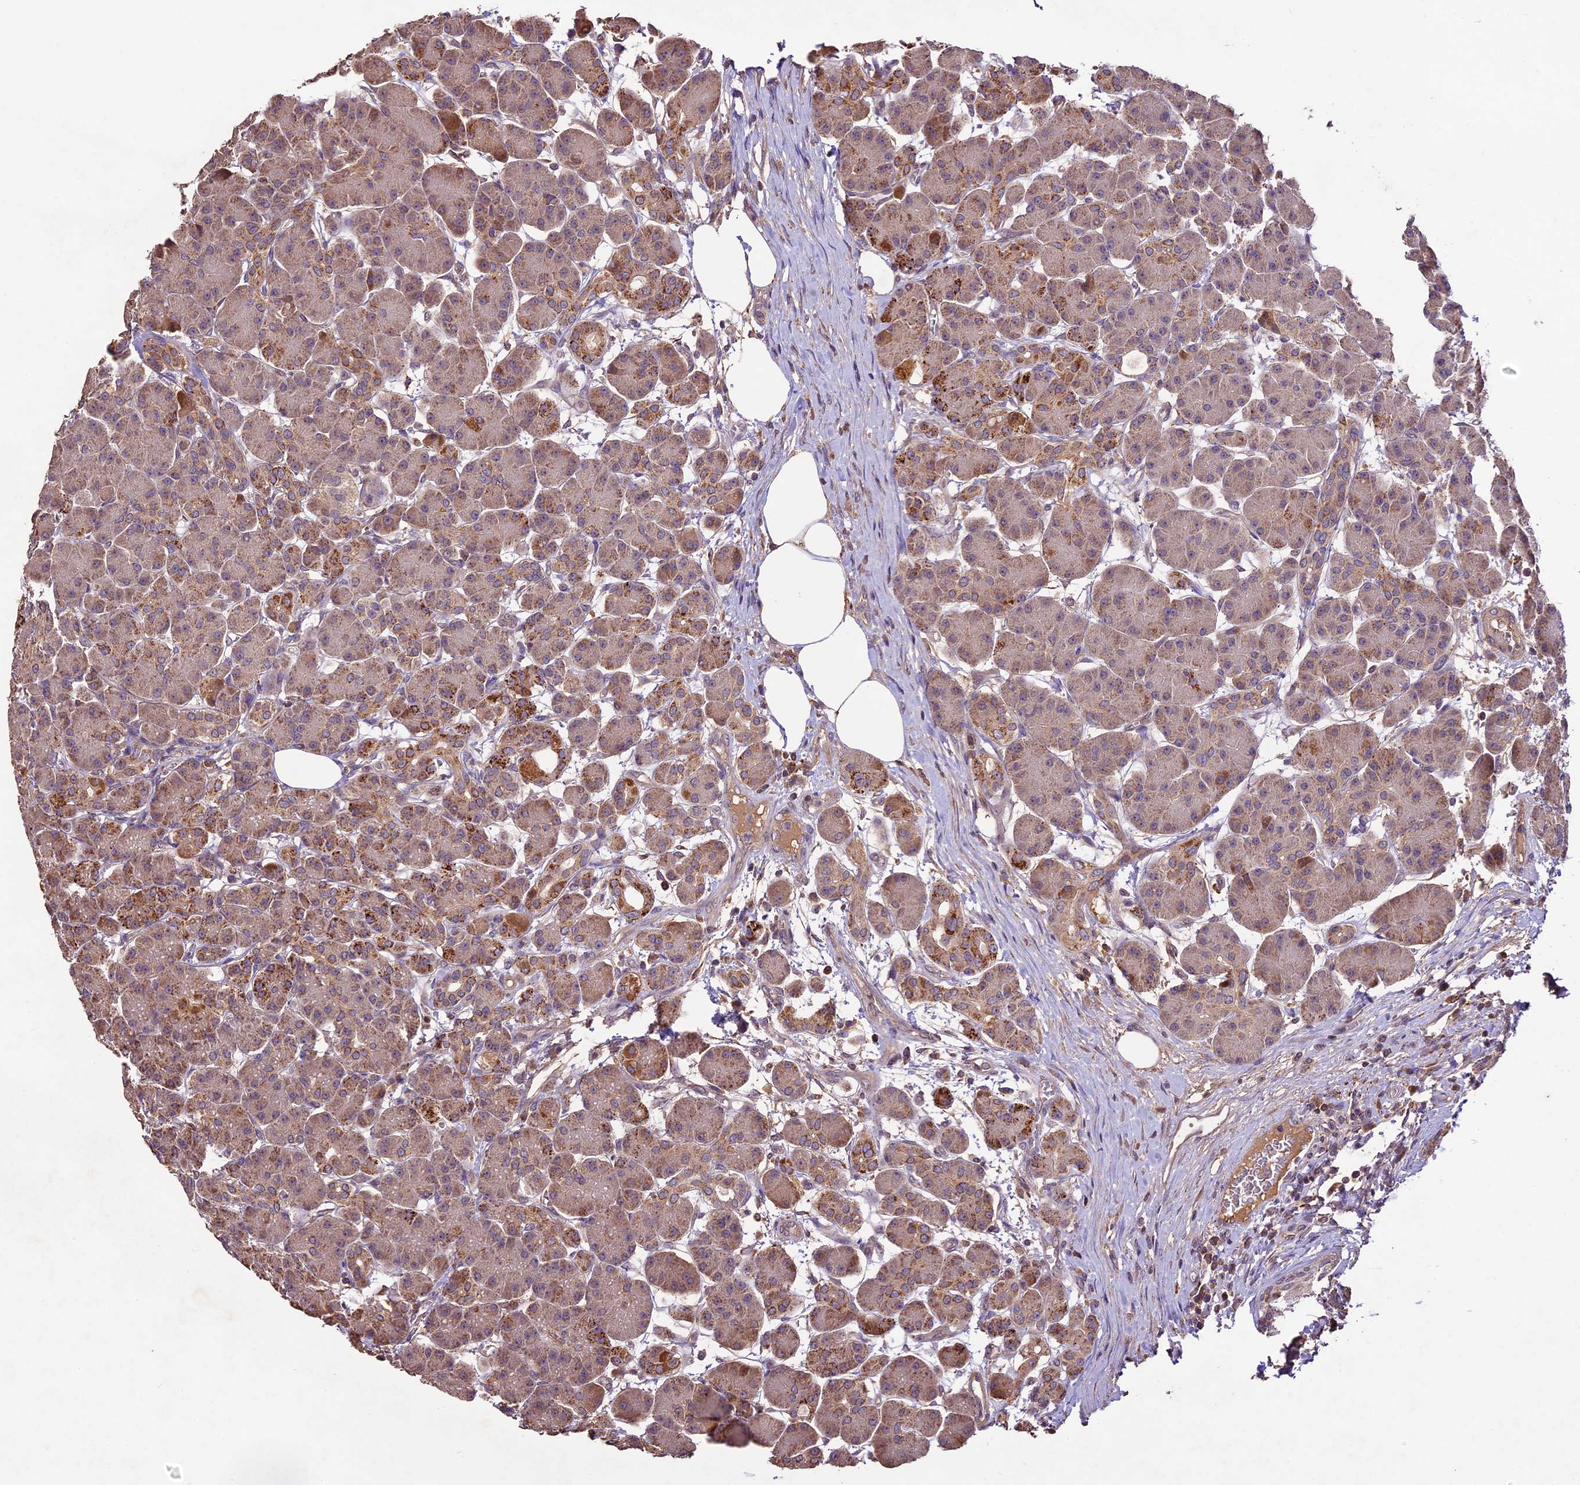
{"staining": {"intensity": "moderate", "quantity": ">75%", "location": "cytoplasmic/membranous"}, "tissue": "pancreas", "cell_type": "Exocrine glandular cells", "image_type": "normal", "snomed": [{"axis": "morphology", "description": "Normal tissue, NOS"}, {"axis": "topography", "description": "Pancreas"}], "caption": "The histopathology image displays staining of unremarkable pancreas, revealing moderate cytoplasmic/membranous protein expression (brown color) within exocrine glandular cells. (DAB (3,3'-diaminobenzidine) = brown stain, brightfield microscopy at high magnification).", "gene": "CRLF1", "patient": {"sex": "male", "age": 63}}